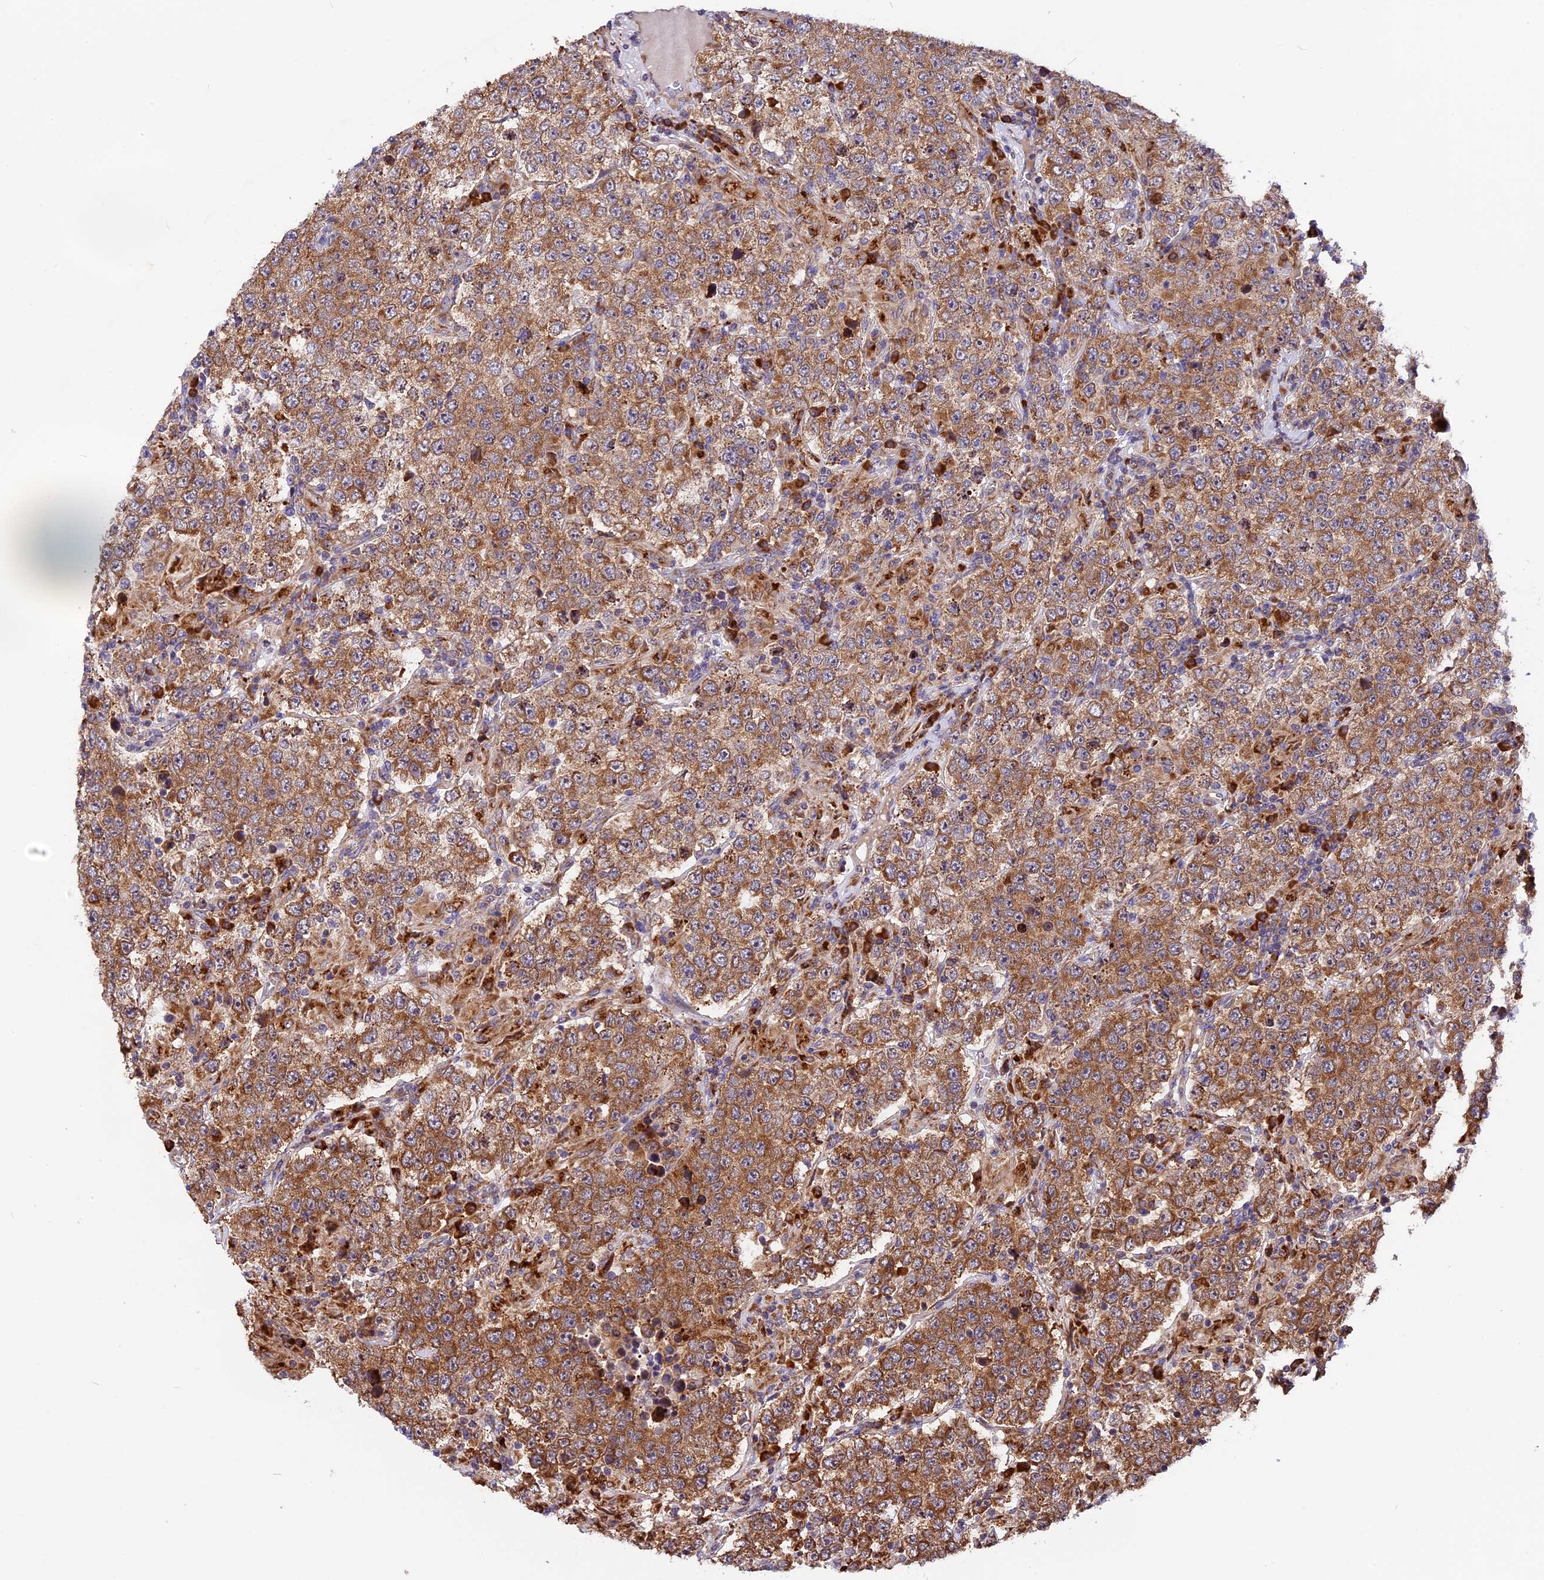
{"staining": {"intensity": "moderate", "quantity": ">75%", "location": "cytoplasmic/membranous"}, "tissue": "testis cancer", "cell_type": "Tumor cells", "image_type": "cancer", "snomed": [{"axis": "morphology", "description": "Normal tissue, NOS"}, {"axis": "morphology", "description": "Urothelial carcinoma, High grade"}, {"axis": "morphology", "description": "Seminoma, NOS"}, {"axis": "morphology", "description": "Carcinoma, Embryonal, NOS"}, {"axis": "topography", "description": "Urinary bladder"}, {"axis": "topography", "description": "Testis"}], "caption": "A micrograph showing moderate cytoplasmic/membranous expression in approximately >75% of tumor cells in testis cancer (seminoma), as visualized by brown immunohistochemical staining.", "gene": "GNPTAB", "patient": {"sex": "male", "age": 41}}